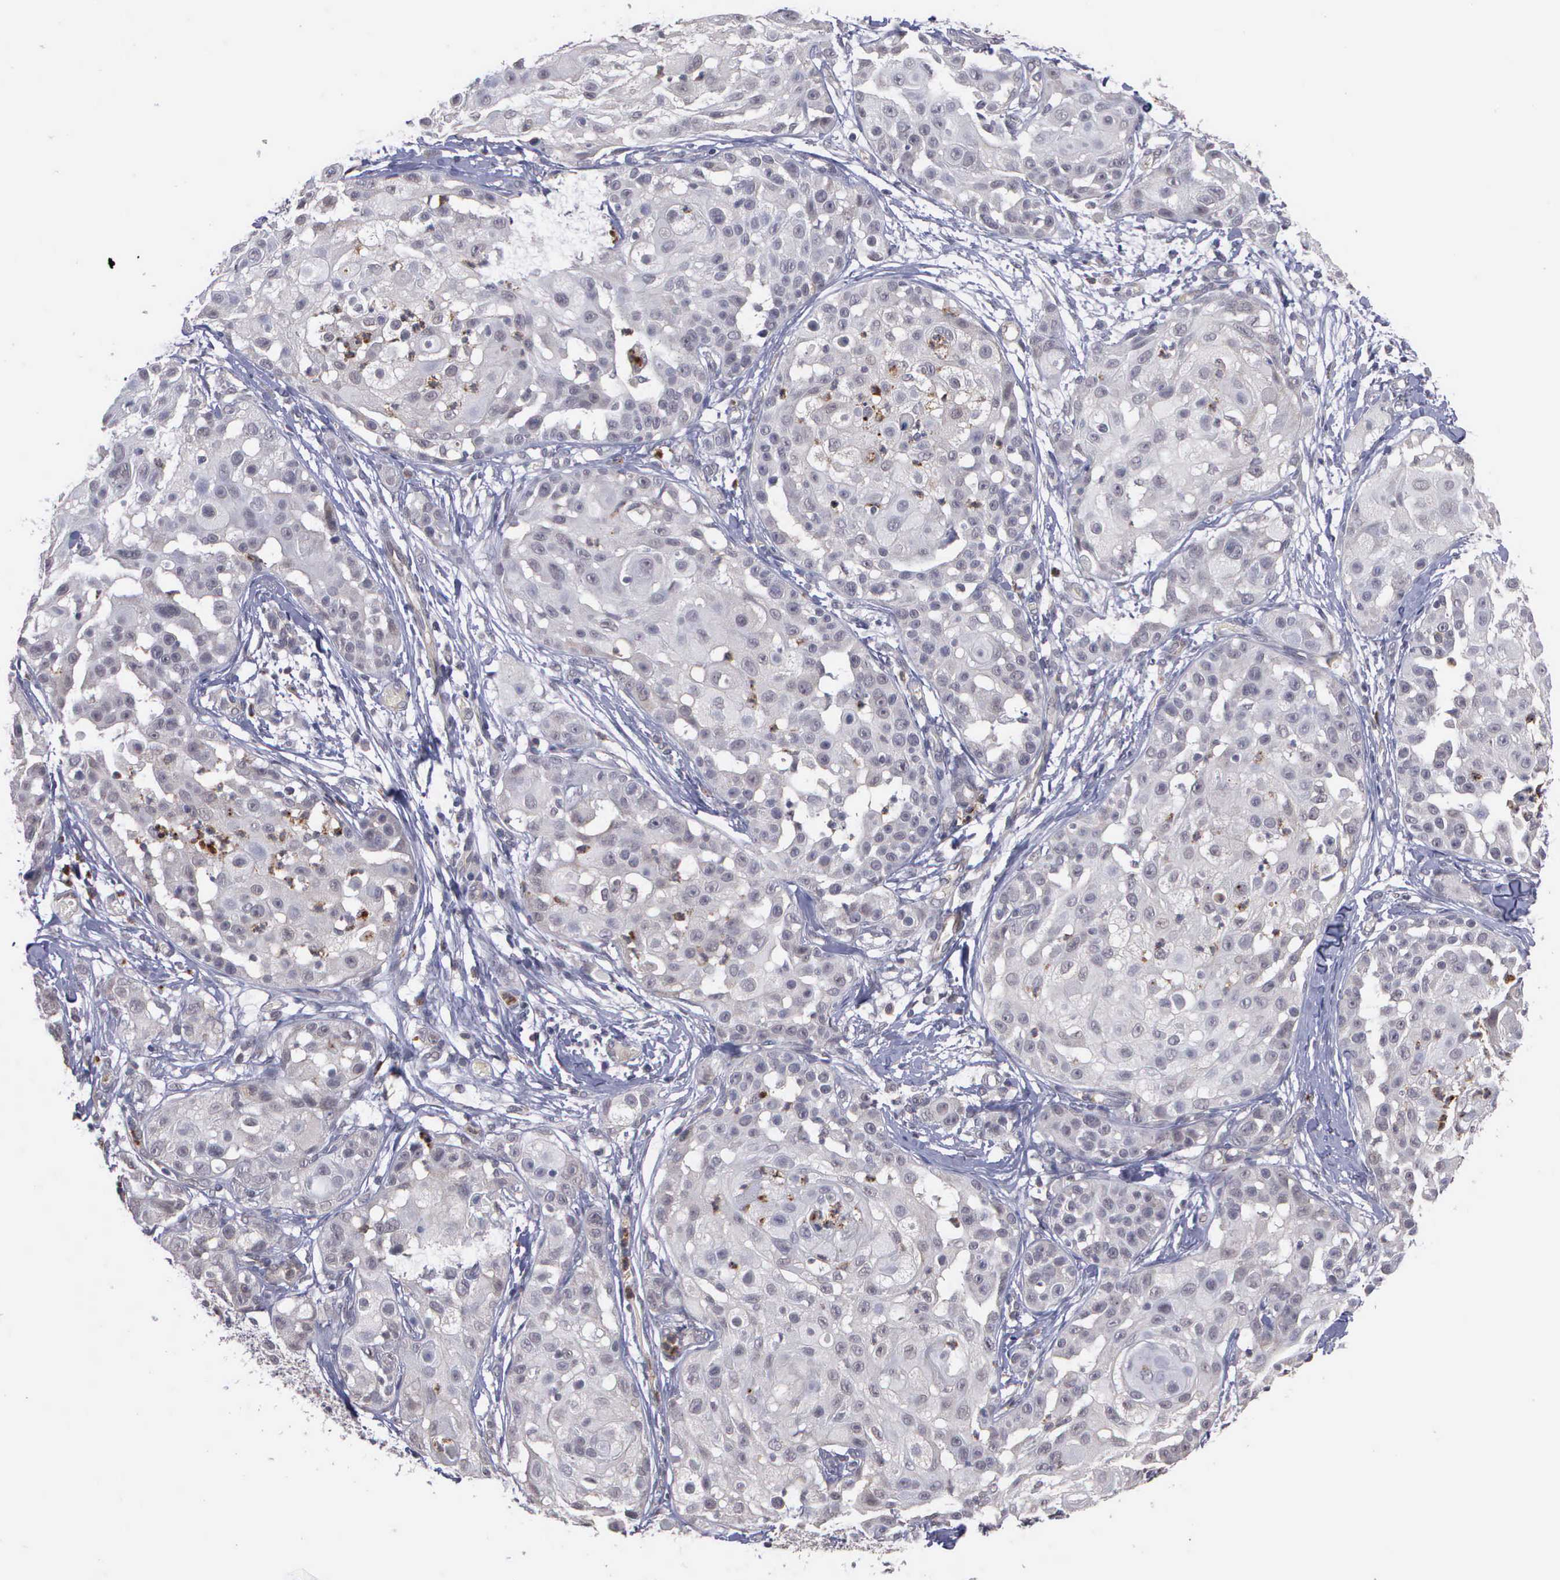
{"staining": {"intensity": "negative", "quantity": "none", "location": "none"}, "tissue": "skin cancer", "cell_type": "Tumor cells", "image_type": "cancer", "snomed": [{"axis": "morphology", "description": "Squamous cell carcinoma, NOS"}, {"axis": "topography", "description": "Skin"}], "caption": "Immunohistochemistry of squamous cell carcinoma (skin) demonstrates no positivity in tumor cells.", "gene": "MAP3K9", "patient": {"sex": "female", "age": 57}}